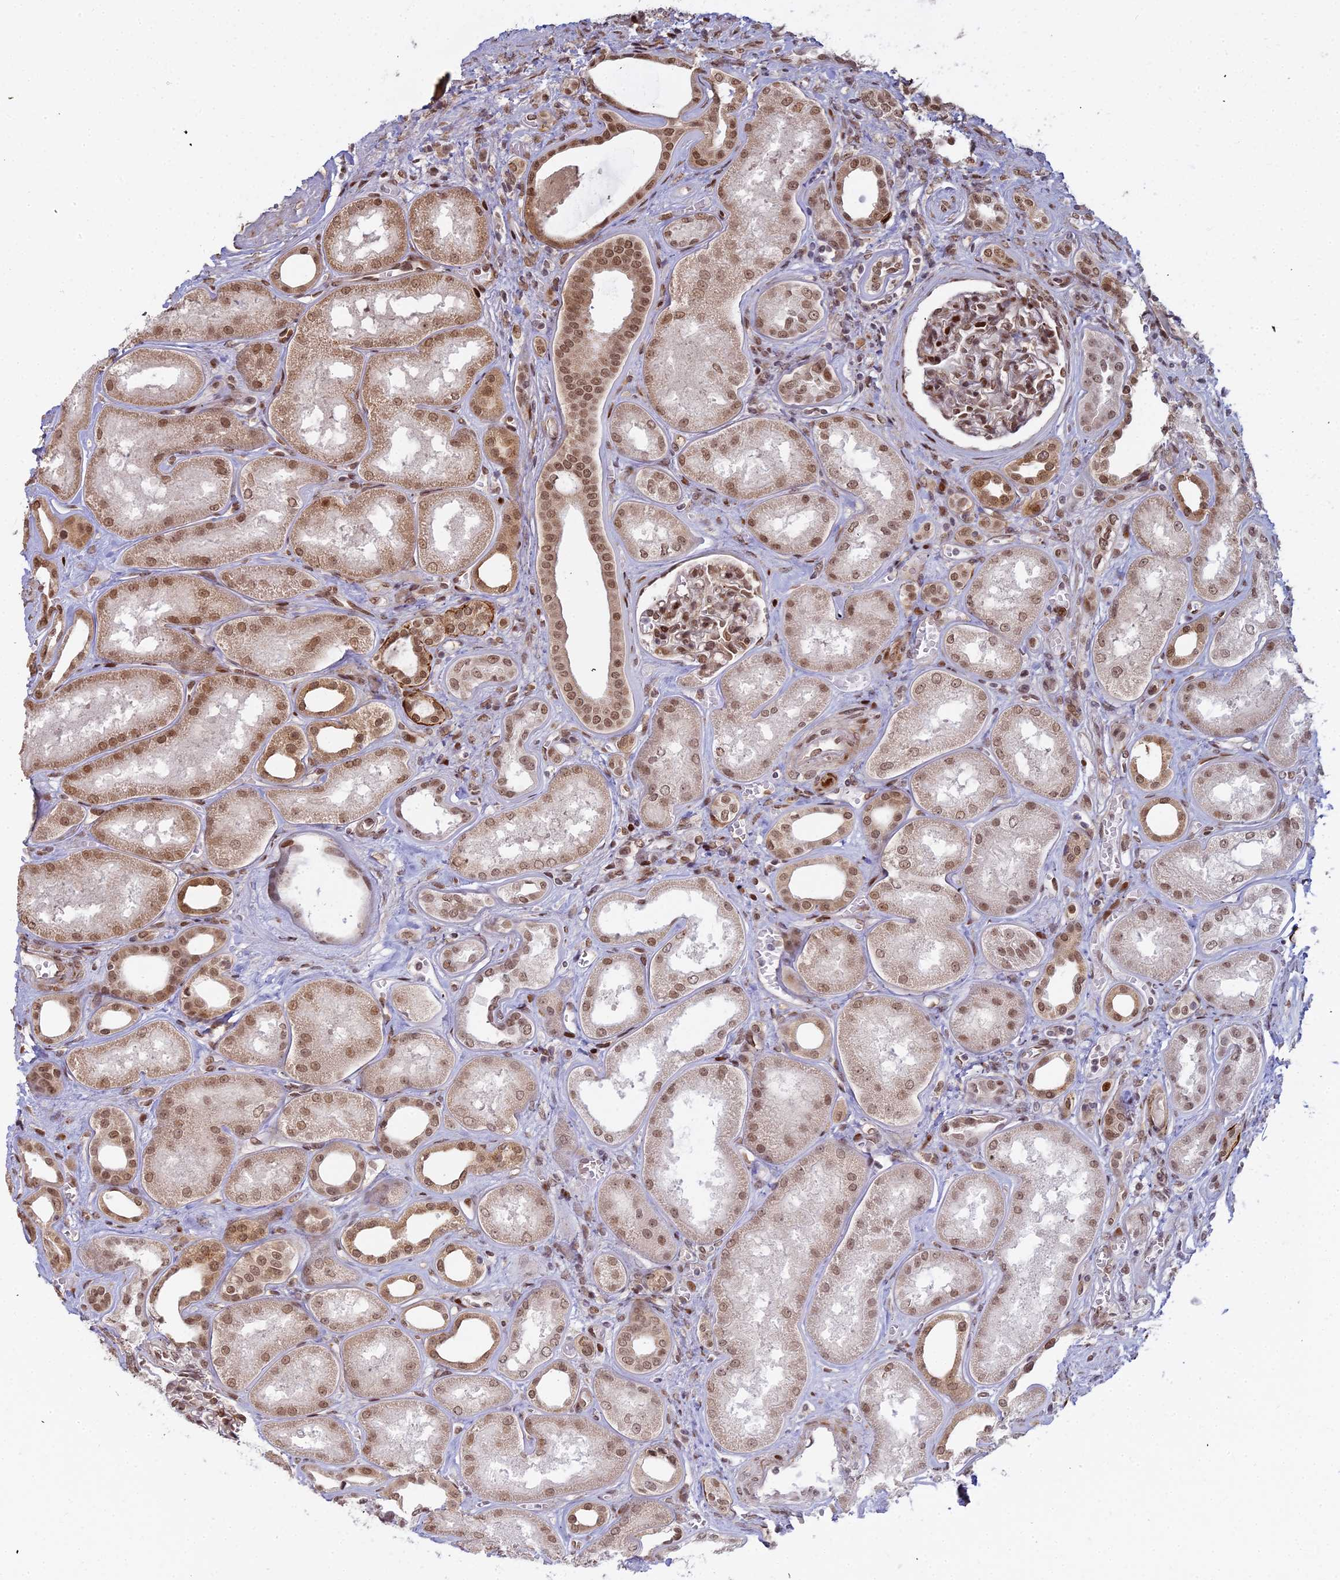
{"staining": {"intensity": "moderate", "quantity": ">75%", "location": "cytoplasmic/membranous,nuclear"}, "tissue": "kidney", "cell_type": "Cells in glomeruli", "image_type": "normal", "snomed": [{"axis": "morphology", "description": "Normal tissue, NOS"}, {"axis": "morphology", "description": "Adenocarcinoma, NOS"}, {"axis": "topography", "description": "Kidney"}], "caption": "A brown stain labels moderate cytoplasmic/membranous,nuclear expression of a protein in cells in glomeruli of normal human kidney. The staining was performed using DAB to visualize the protein expression in brown, while the nuclei were stained in blue with hematoxylin (Magnification: 20x).", "gene": "ABCA2", "patient": {"sex": "female", "age": 68}}